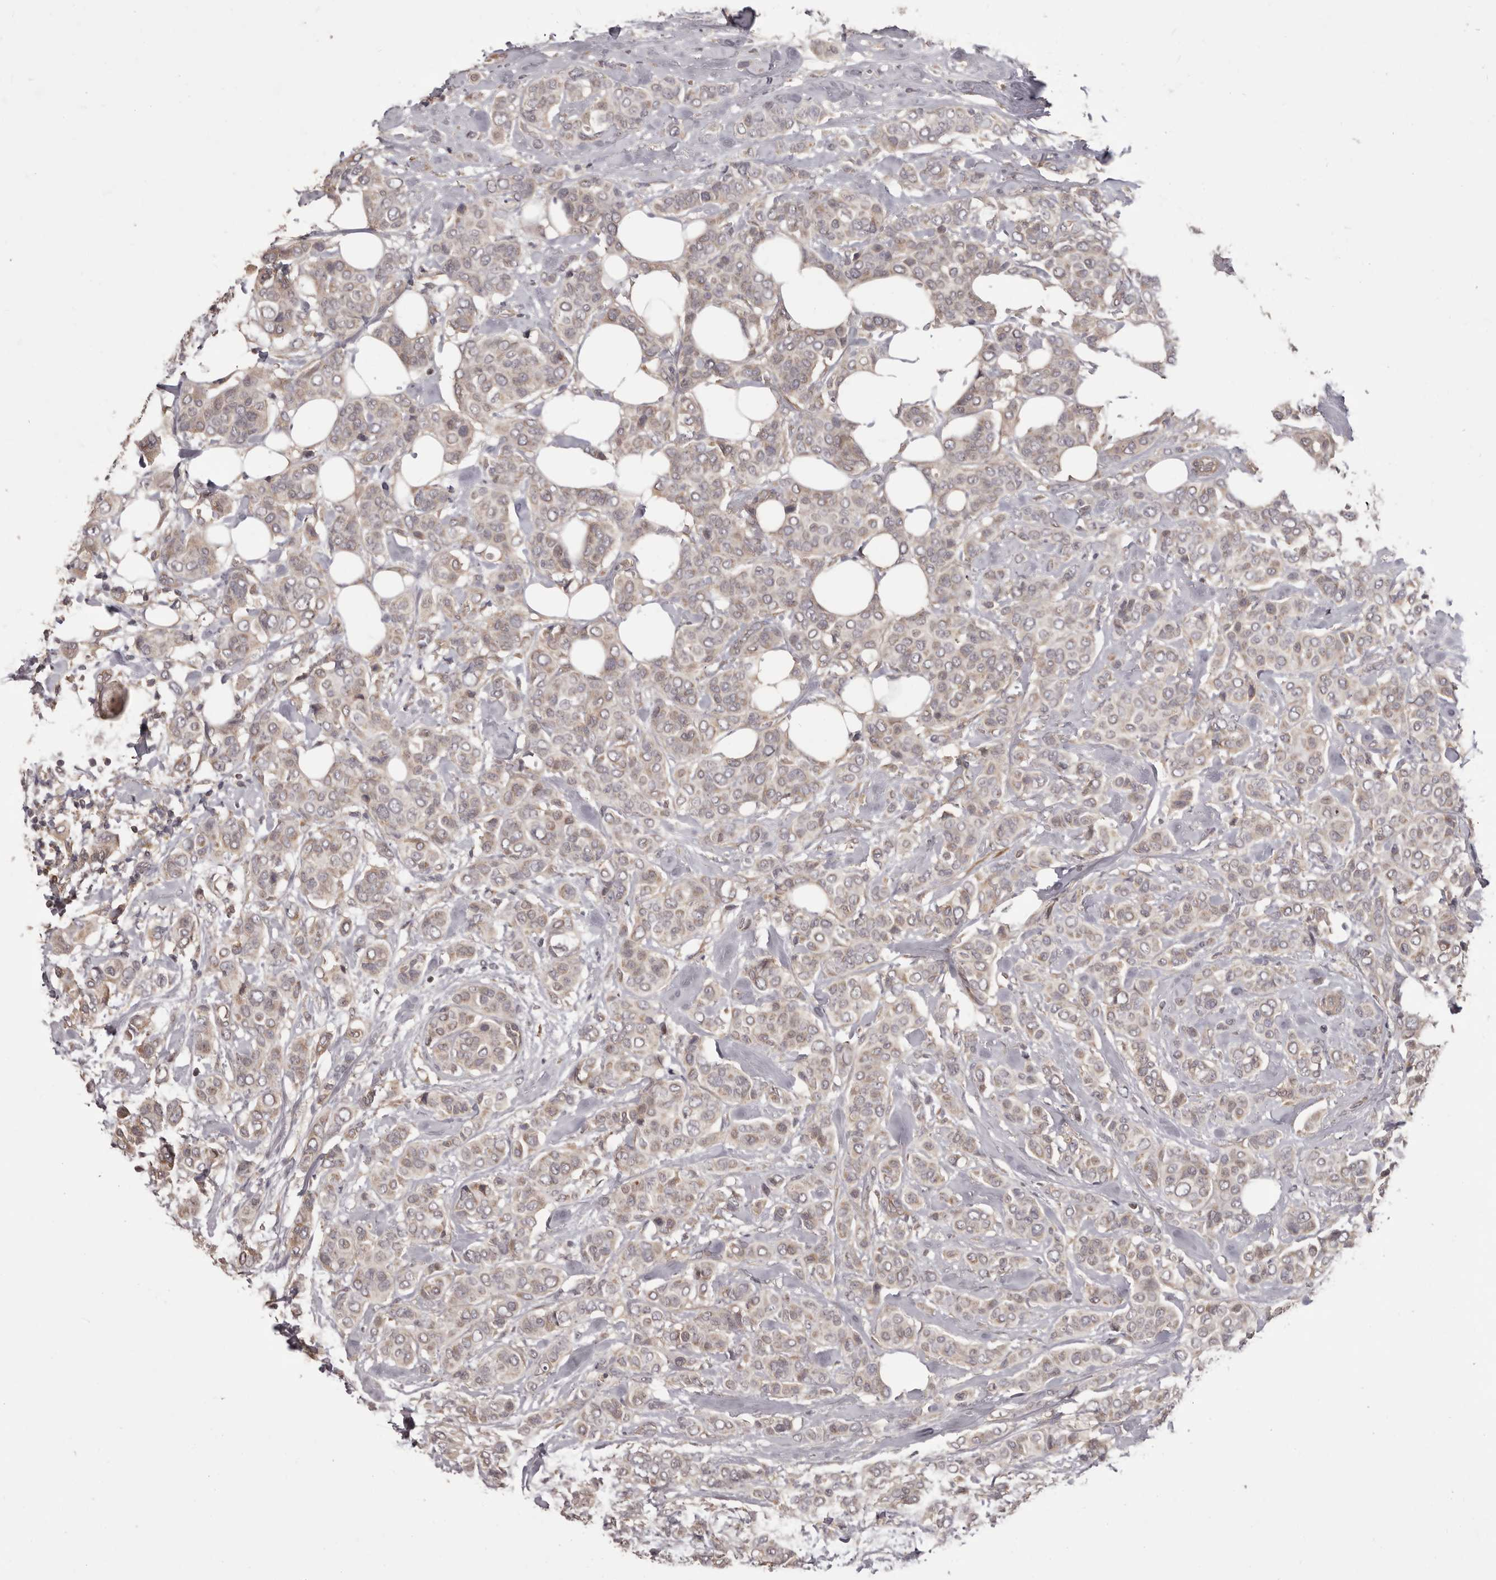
{"staining": {"intensity": "weak", "quantity": "25%-75%", "location": "cytoplasmic/membranous"}, "tissue": "breast cancer", "cell_type": "Tumor cells", "image_type": "cancer", "snomed": [{"axis": "morphology", "description": "Lobular carcinoma"}, {"axis": "topography", "description": "Breast"}], "caption": "Human lobular carcinoma (breast) stained for a protein (brown) shows weak cytoplasmic/membranous positive expression in about 25%-75% of tumor cells.", "gene": "HRH1", "patient": {"sex": "female", "age": 51}}